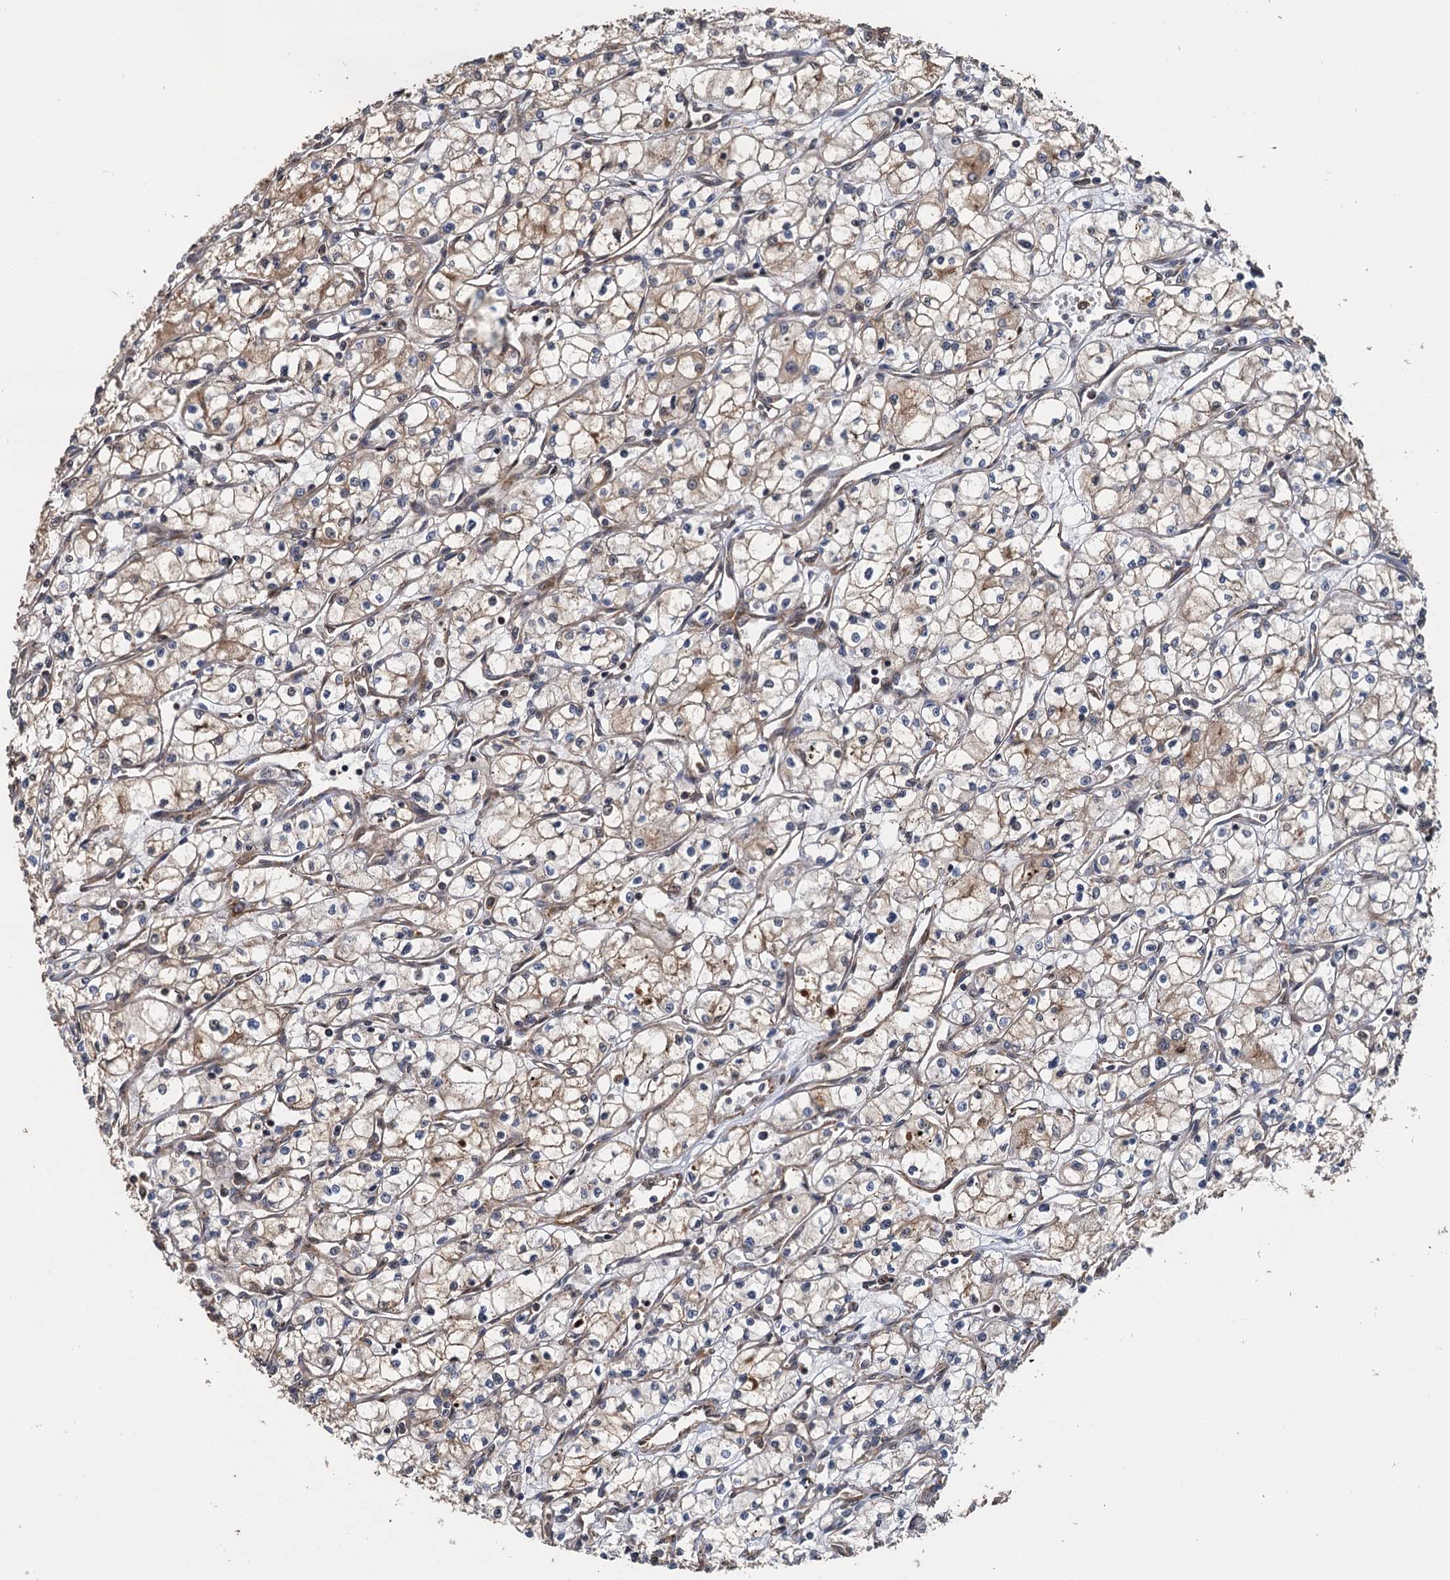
{"staining": {"intensity": "weak", "quantity": "<25%", "location": "cytoplasmic/membranous"}, "tissue": "renal cancer", "cell_type": "Tumor cells", "image_type": "cancer", "snomed": [{"axis": "morphology", "description": "Adenocarcinoma, NOS"}, {"axis": "topography", "description": "Kidney"}], "caption": "This histopathology image is of renal cancer (adenocarcinoma) stained with immunohistochemistry to label a protein in brown with the nuclei are counter-stained blue. There is no expression in tumor cells. (DAB immunohistochemistry (IHC) visualized using brightfield microscopy, high magnification).", "gene": "MEAK7", "patient": {"sex": "male", "age": 59}}